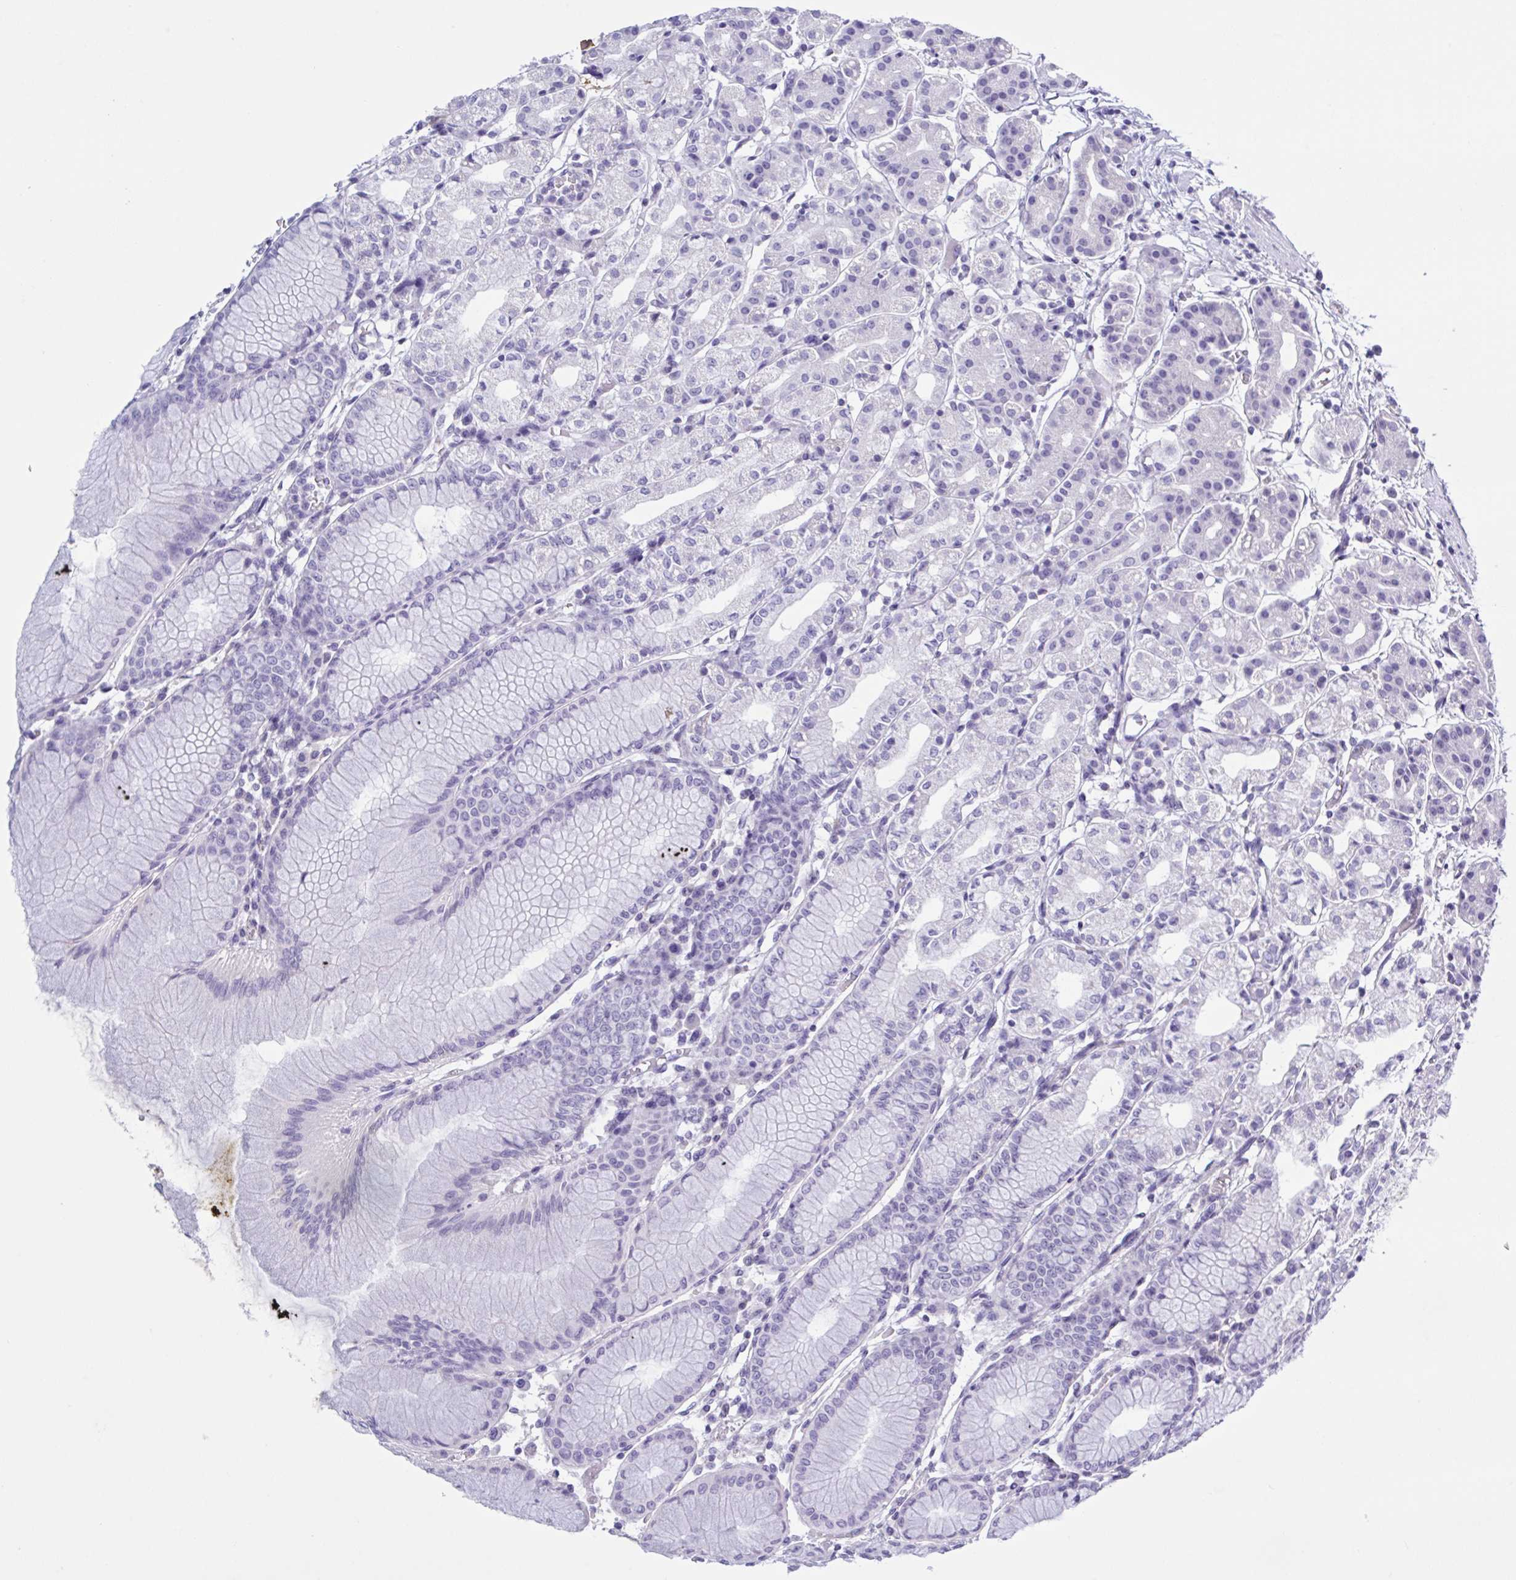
{"staining": {"intensity": "negative", "quantity": "none", "location": "none"}, "tissue": "stomach", "cell_type": "Glandular cells", "image_type": "normal", "snomed": [{"axis": "morphology", "description": "Normal tissue, NOS"}, {"axis": "topography", "description": "Stomach"}], "caption": "A high-resolution histopathology image shows IHC staining of unremarkable stomach, which shows no significant expression in glandular cells.", "gene": "USP35", "patient": {"sex": "female", "age": 57}}